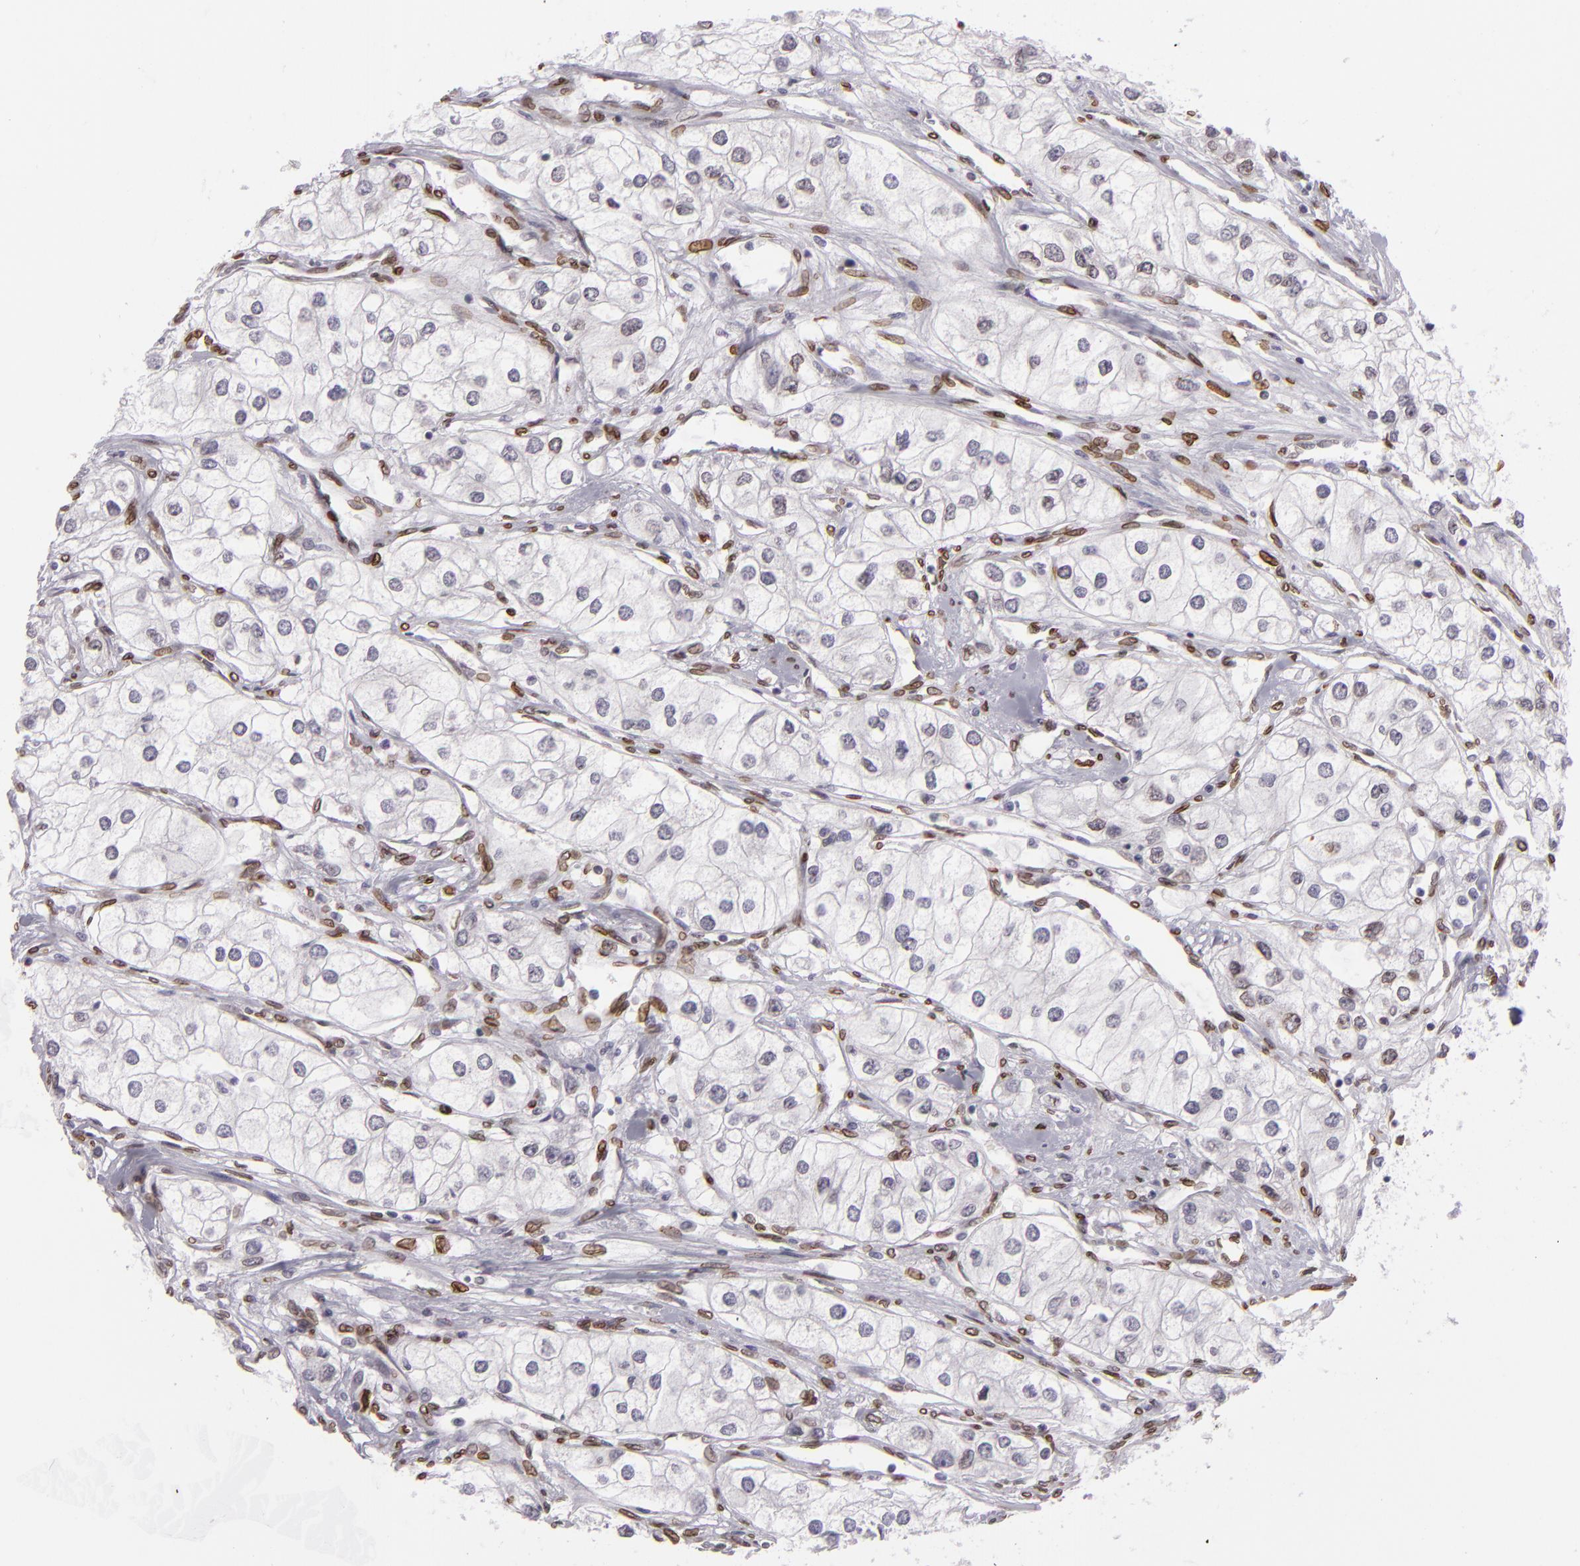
{"staining": {"intensity": "moderate", "quantity": "<25%", "location": "nuclear"}, "tissue": "renal cancer", "cell_type": "Tumor cells", "image_type": "cancer", "snomed": [{"axis": "morphology", "description": "Adenocarcinoma, NOS"}, {"axis": "topography", "description": "Kidney"}], "caption": "The histopathology image exhibits immunohistochemical staining of adenocarcinoma (renal). There is moderate nuclear staining is seen in about <25% of tumor cells.", "gene": "EMD", "patient": {"sex": "male", "age": 57}}